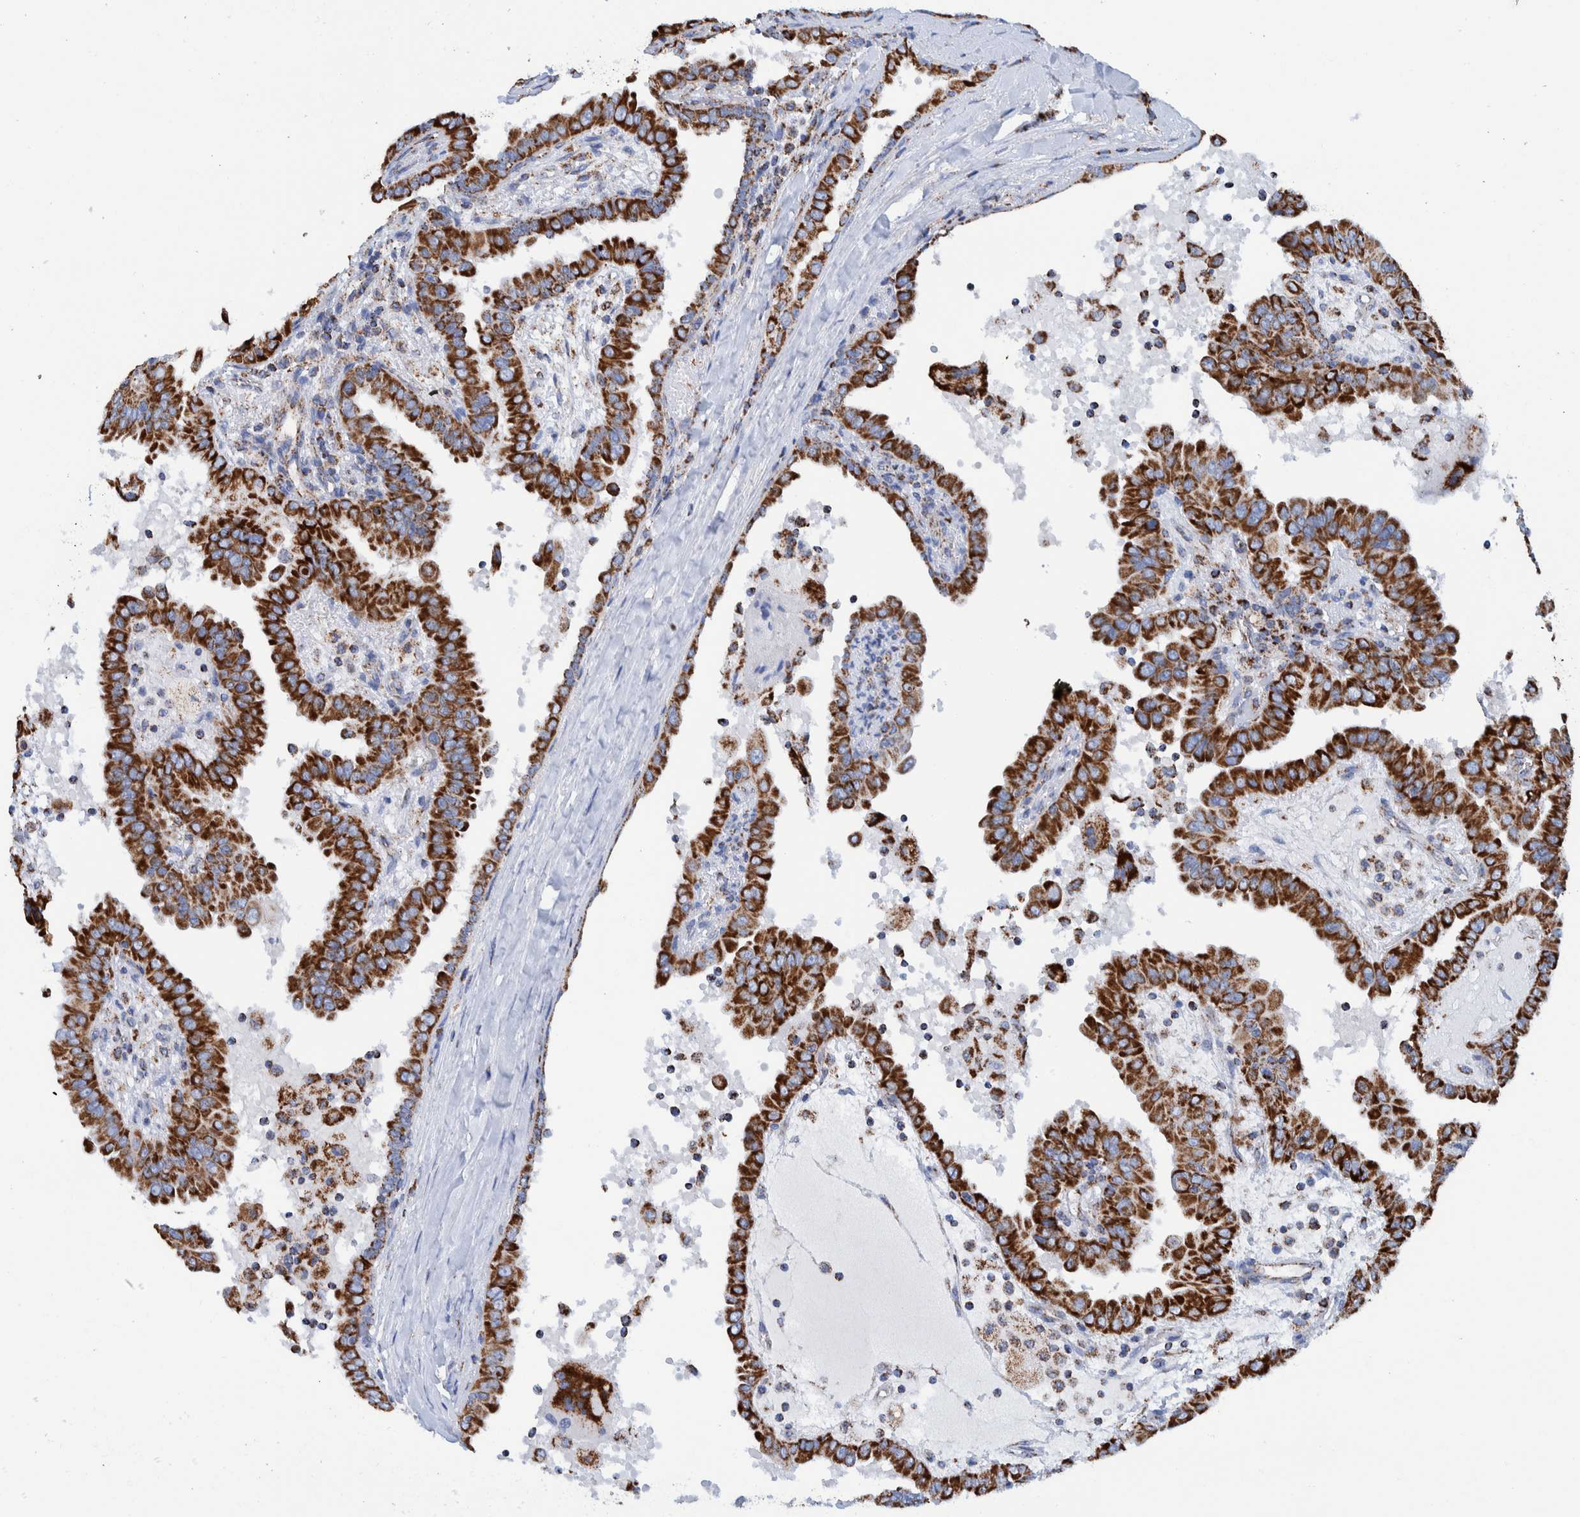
{"staining": {"intensity": "strong", "quantity": ">75%", "location": "cytoplasmic/membranous"}, "tissue": "thyroid cancer", "cell_type": "Tumor cells", "image_type": "cancer", "snomed": [{"axis": "morphology", "description": "Papillary adenocarcinoma, NOS"}, {"axis": "topography", "description": "Thyroid gland"}], "caption": "IHC histopathology image of papillary adenocarcinoma (thyroid) stained for a protein (brown), which demonstrates high levels of strong cytoplasmic/membranous staining in approximately >75% of tumor cells.", "gene": "DECR1", "patient": {"sex": "male", "age": 33}}